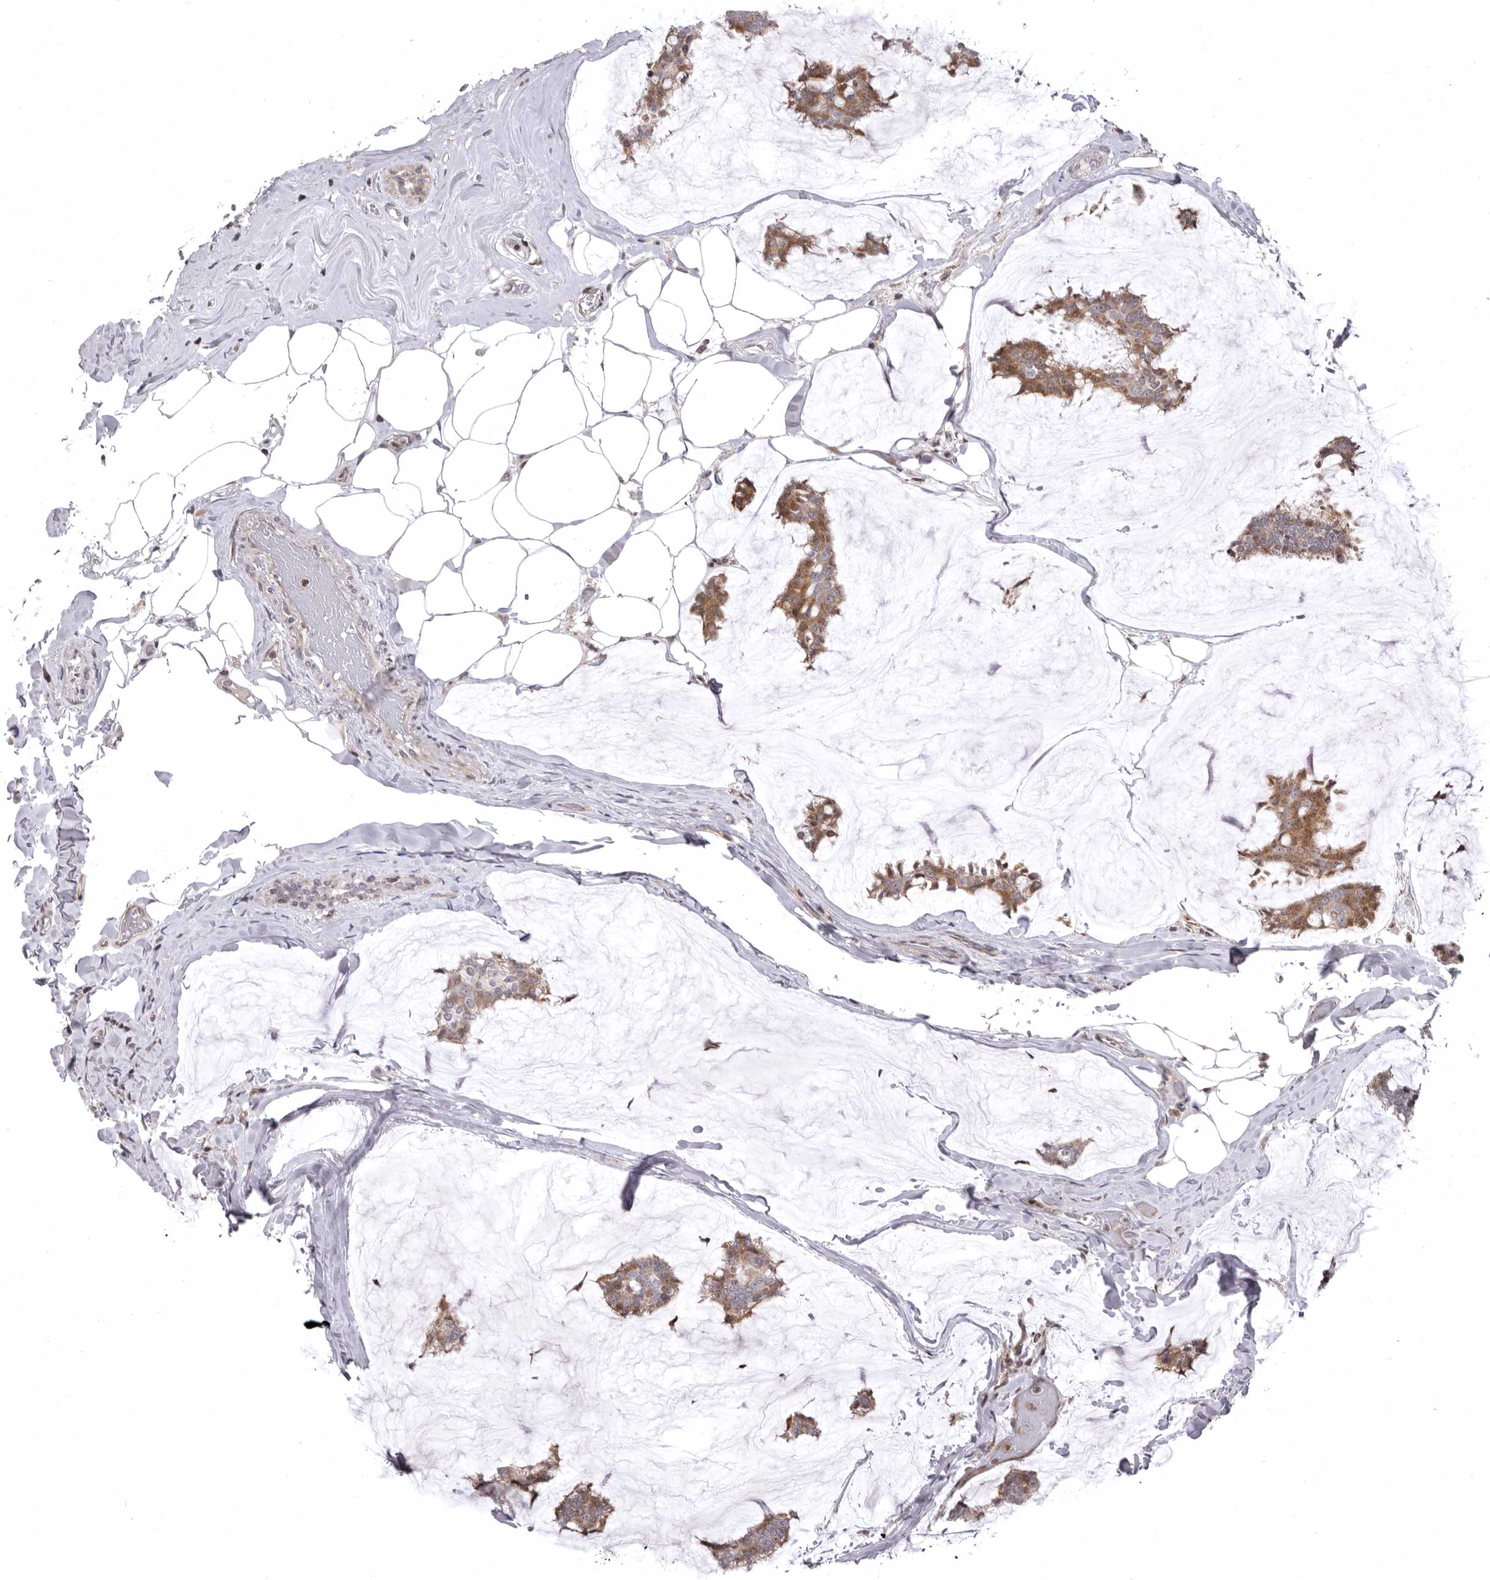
{"staining": {"intensity": "moderate", "quantity": ">75%", "location": "cytoplasmic/membranous,nuclear"}, "tissue": "breast cancer", "cell_type": "Tumor cells", "image_type": "cancer", "snomed": [{"axis": "morphology", "description": "Duct carcinoma"}, {"axis": "topography", "description": "Breast"}], "caption": "Immunohistochemistry (IHC) histopathology image of neoplastic tissue: breast cancer (invasive ductal carcinoma) stained using IHC shows medium levels of moderate protein expression localized specifically in the cytoplasmic/membranous and nuclear of tumor cells, appearing as a cytoplasmic/membranous and nuclear brown color.", "gene": "AZIN1", "patient": {"sex": "female", "age": 93}}